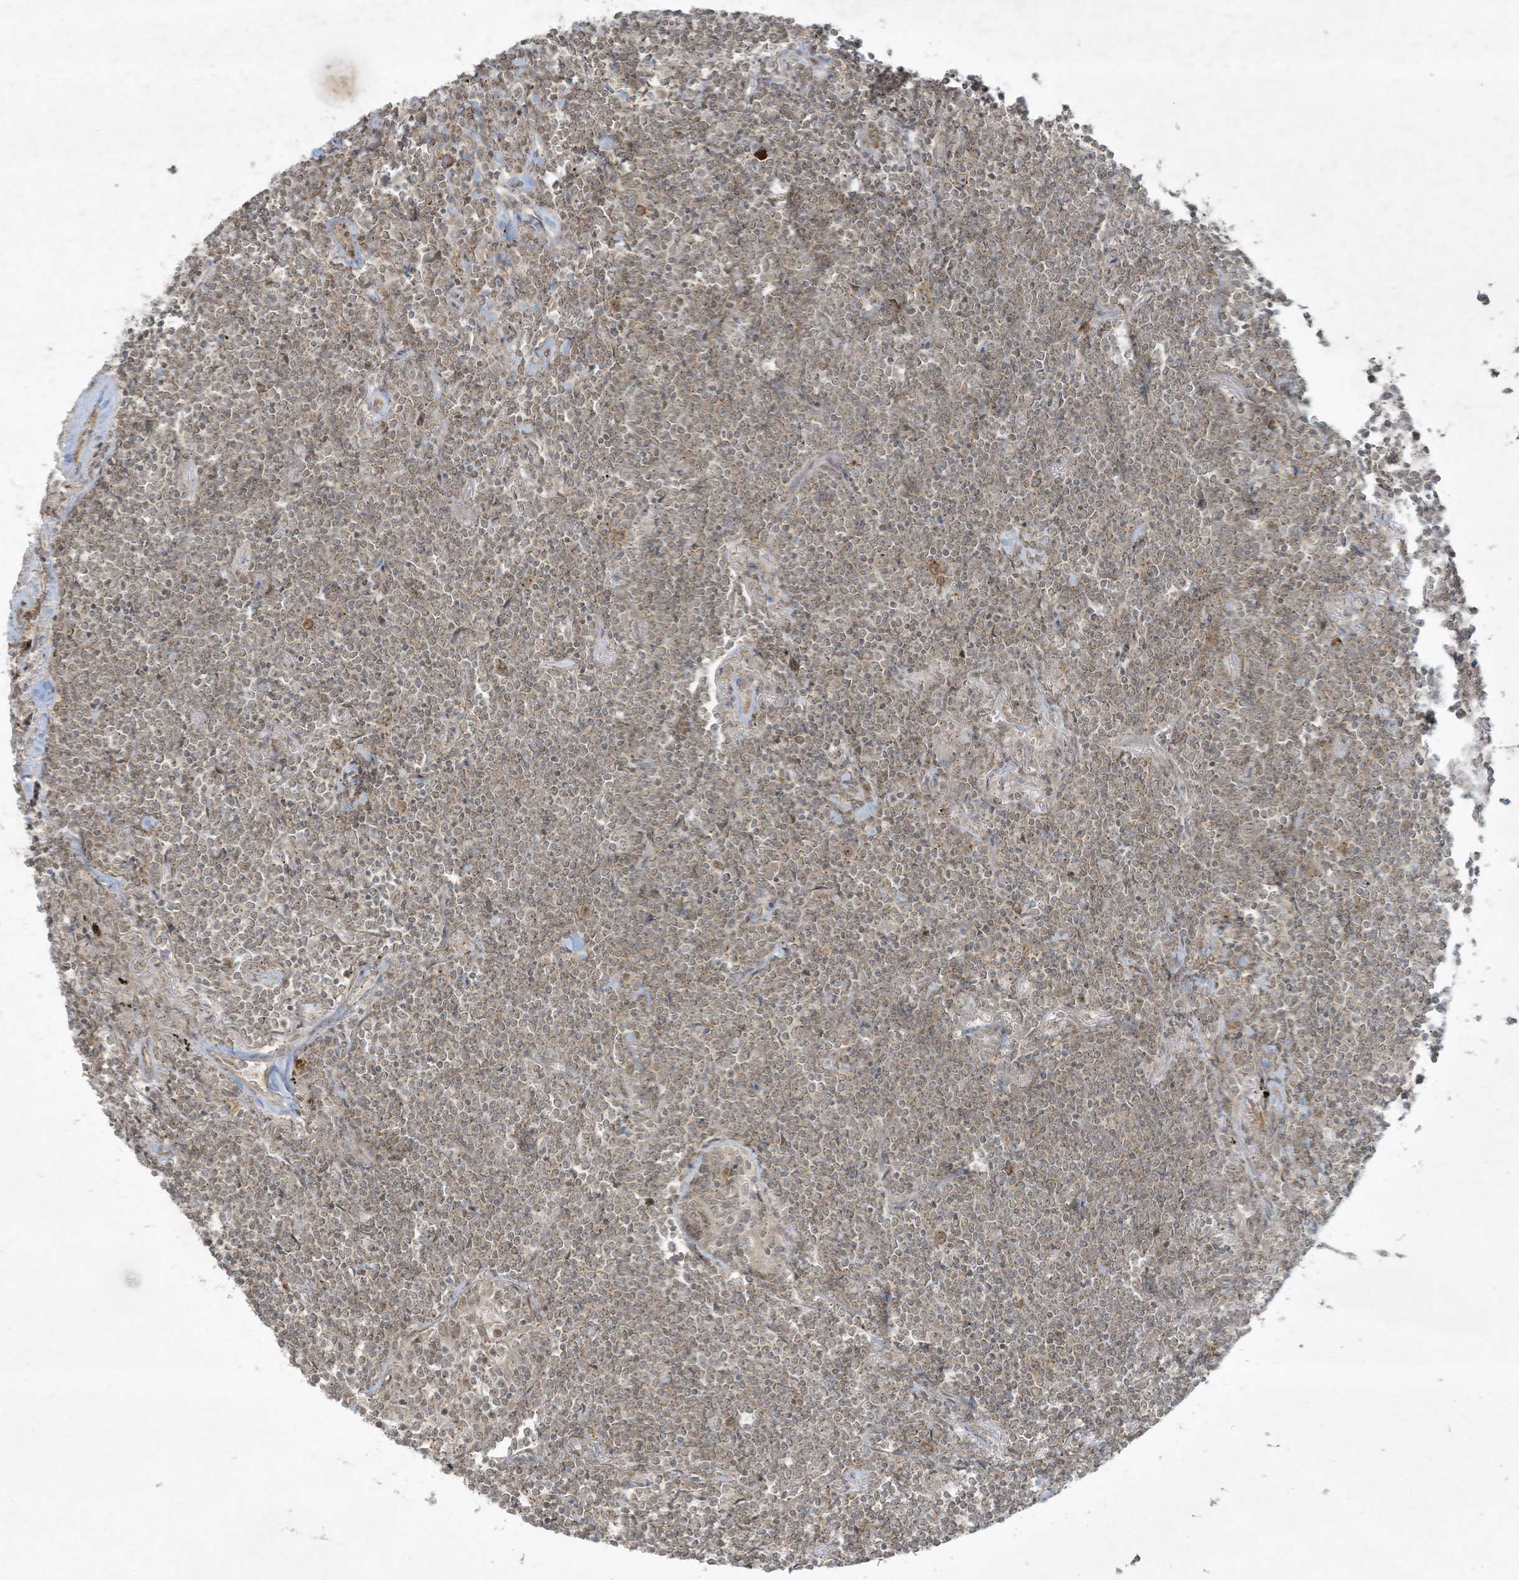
{"staining": {"intensity": "weak", "quantity": ">75%", "location": "nuclear"}, "tissue": "lymphoma", "cell_type": "Tumor cells", "image_type": "cancer", "snomed": [{"axis": "morphology", "description": "Malignant lymphoma, non-Hodgkin's type, Low grade"}, {"axis": "topography", "description": "Lung"}], "caption": "IHC image of neoplastic tissue: lymphoma stained using IHC displays low levels of weak protein expression localized specifically in the nuclear of tumor cells, appearing as a nuclear brown color.", "gene": "ZNF263", "patient": {"sex": "female", "age": 71}}